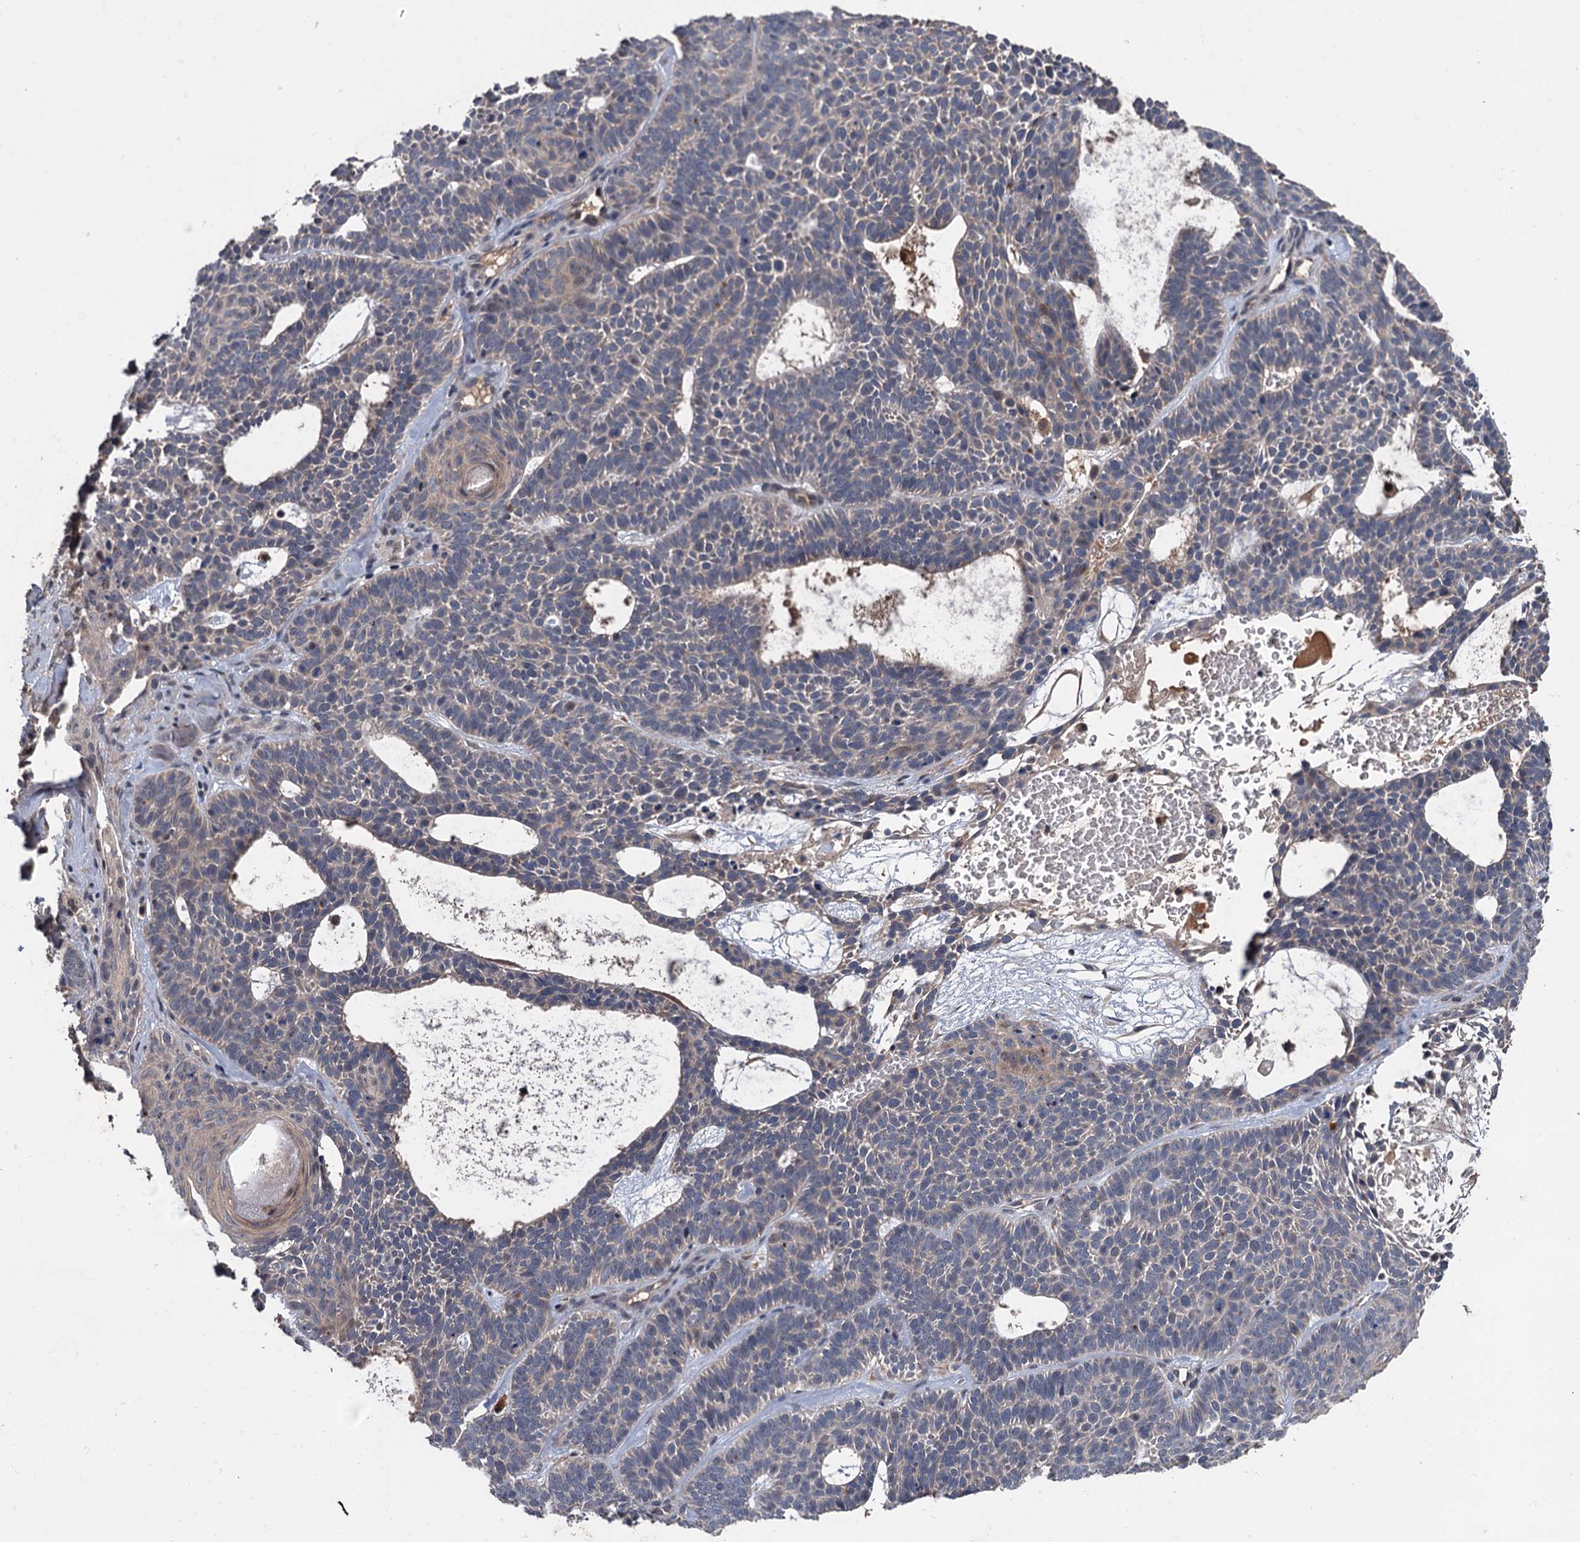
{"staining": {"intensity": "weak", "quantity": "<25%", "location": "cytoplasmic/membranous"}, "tissue": "skin cancer", "cell_type": "Tumor cells", "image_type": "cancer", "snomed": [{"axis": "morphology", "description": "Basal cell carcinoma"}, {"axis": "topography", "description": "Skin"}], "caption": "Immunohistochemistry (IHC) histopathology image of neoplastic tissue: skin basal cell carcinoma stained with DAB (3,3'-diaminobenzidine) exhibits no significant protein staining in tumor cells.", "gene": "ZNF438", "patient": {"sex": "male", "age": 85}}